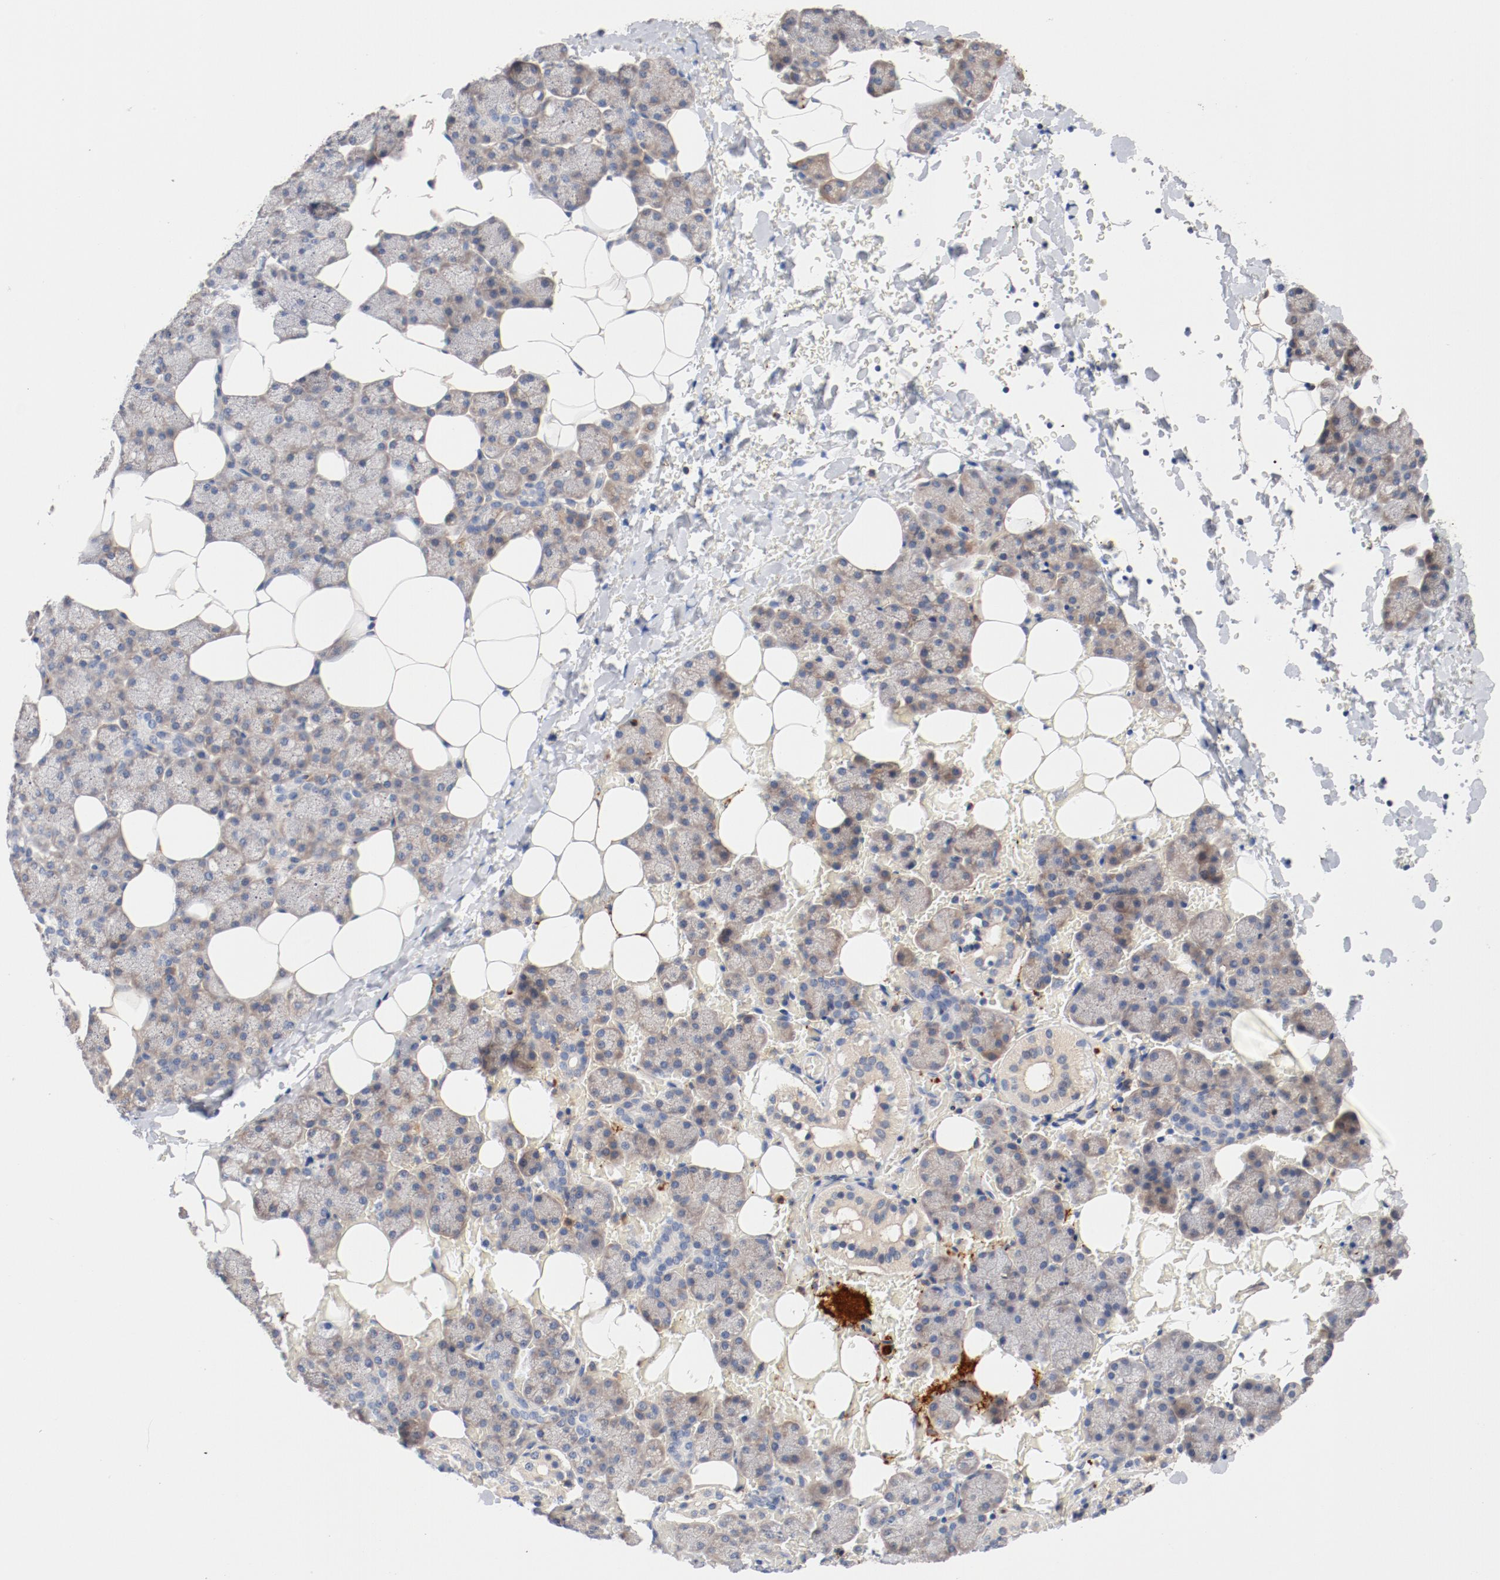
{"staining": {"intensity": "weak", "quantity": "25%-75%", "location": "cytoplasmic/membranous"}, "tissue": "salivary gland", "cell_type": "Glandular cells", "image_type": "normal", "snomed": [{"axis": "morphology", "description": "Normal tissue, NOS"}, {"axis": "topography", "description": "Lymph node"}, {"axis": "topography", "description": "Salivary gland"}], "caption": "DAB immunohistochemical staining of unremarkable human salivary gland displays weak cytoplasmic/membranous protein expression in about 25%-75% of glandular cells.", "gene": "ILK", "patient": {"sex": "male", "age": 8}}